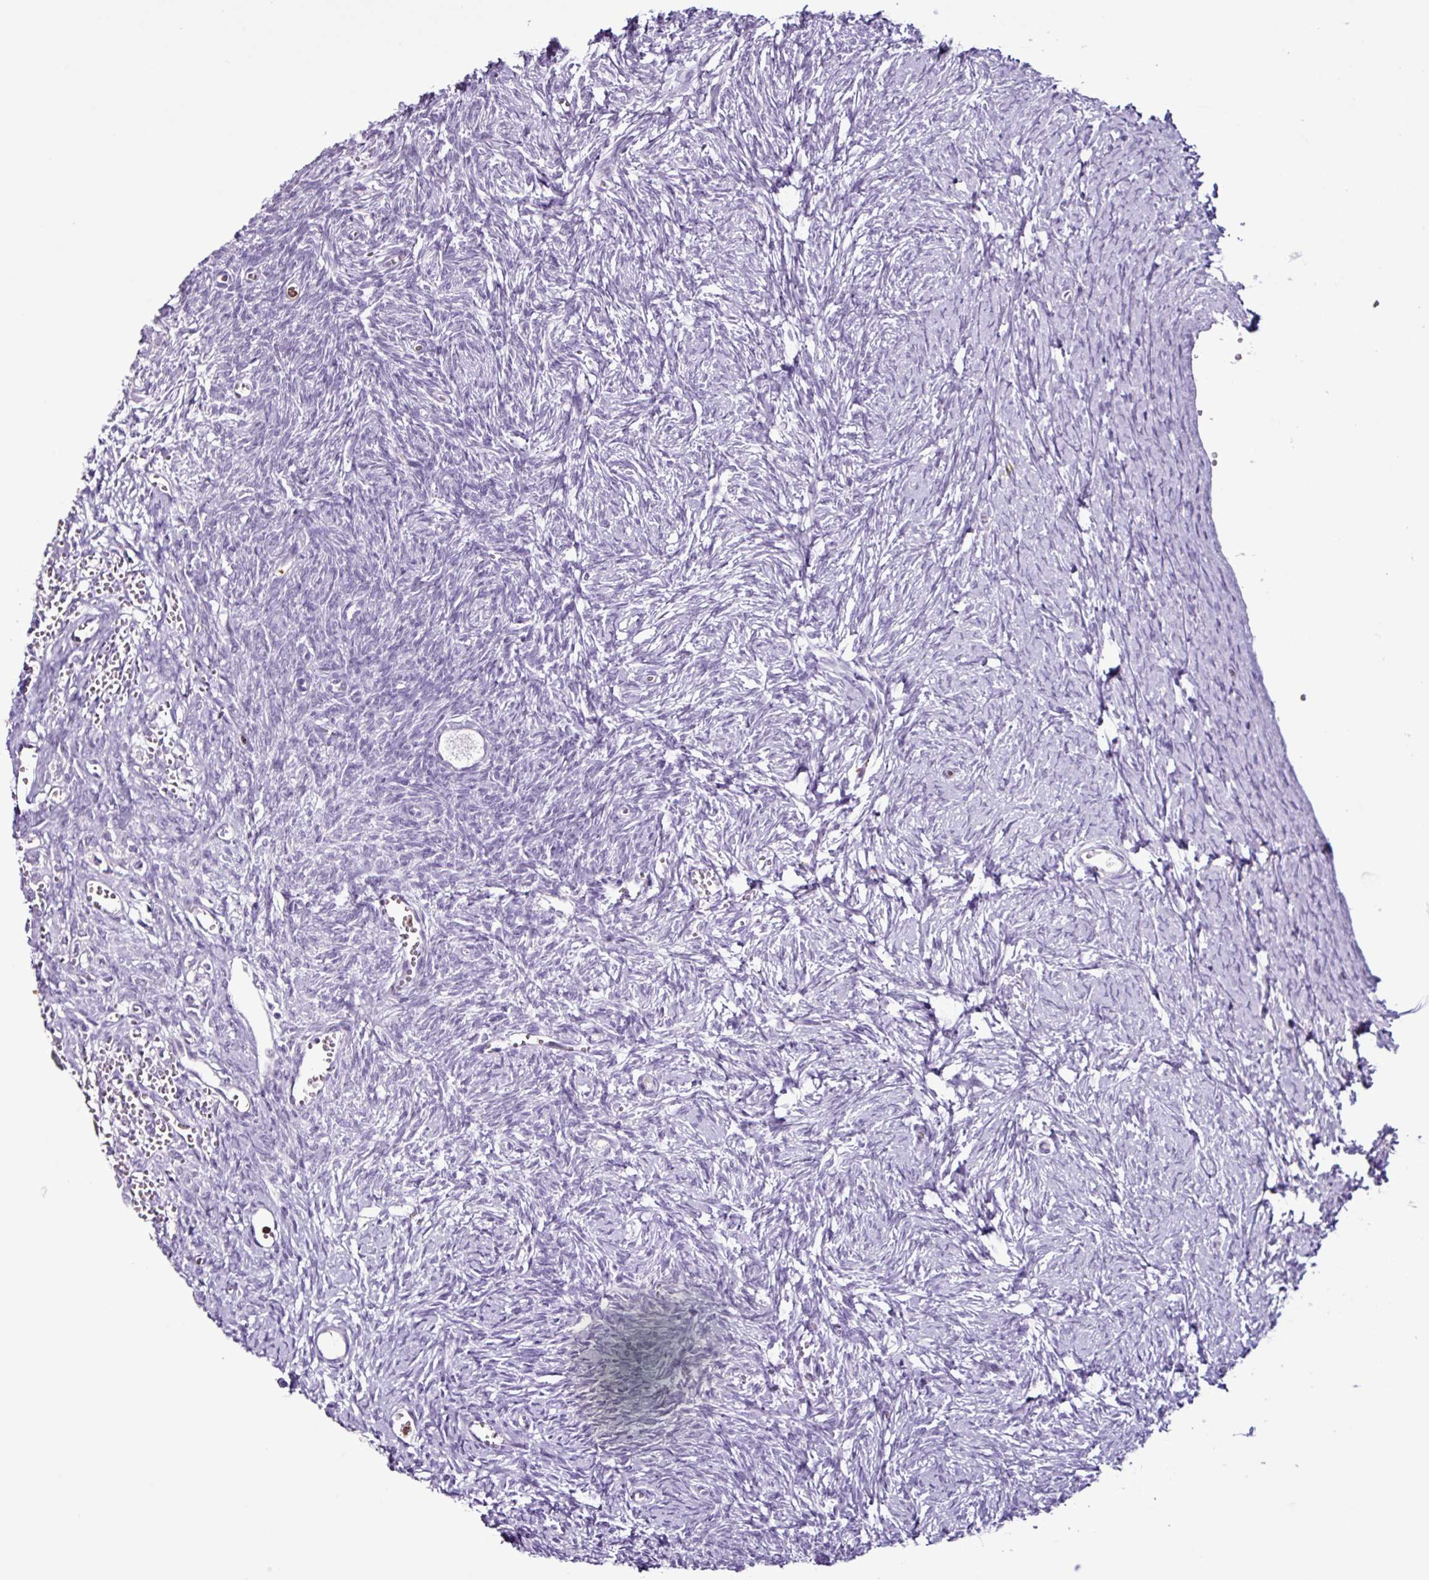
{"staining": {"intensity": "negative", "quantity": "none", "location": "none"}, "tissue": "ovary", "cell_type": "Follicle cells", "image_type": "normal", "snomed": [{"axis": "morphology", "description": "Normal tissue, NOS"}, {"axis": "topography", "description": "Ovary"}], "caption": "DAB (3,3'-diaminobenzidine) immunohistochemical staining of normal human ovary exhibits no significant staining in follicle cells.", "gene": "TMEM178A", "patient": {"sex": "female", "age": 39}}